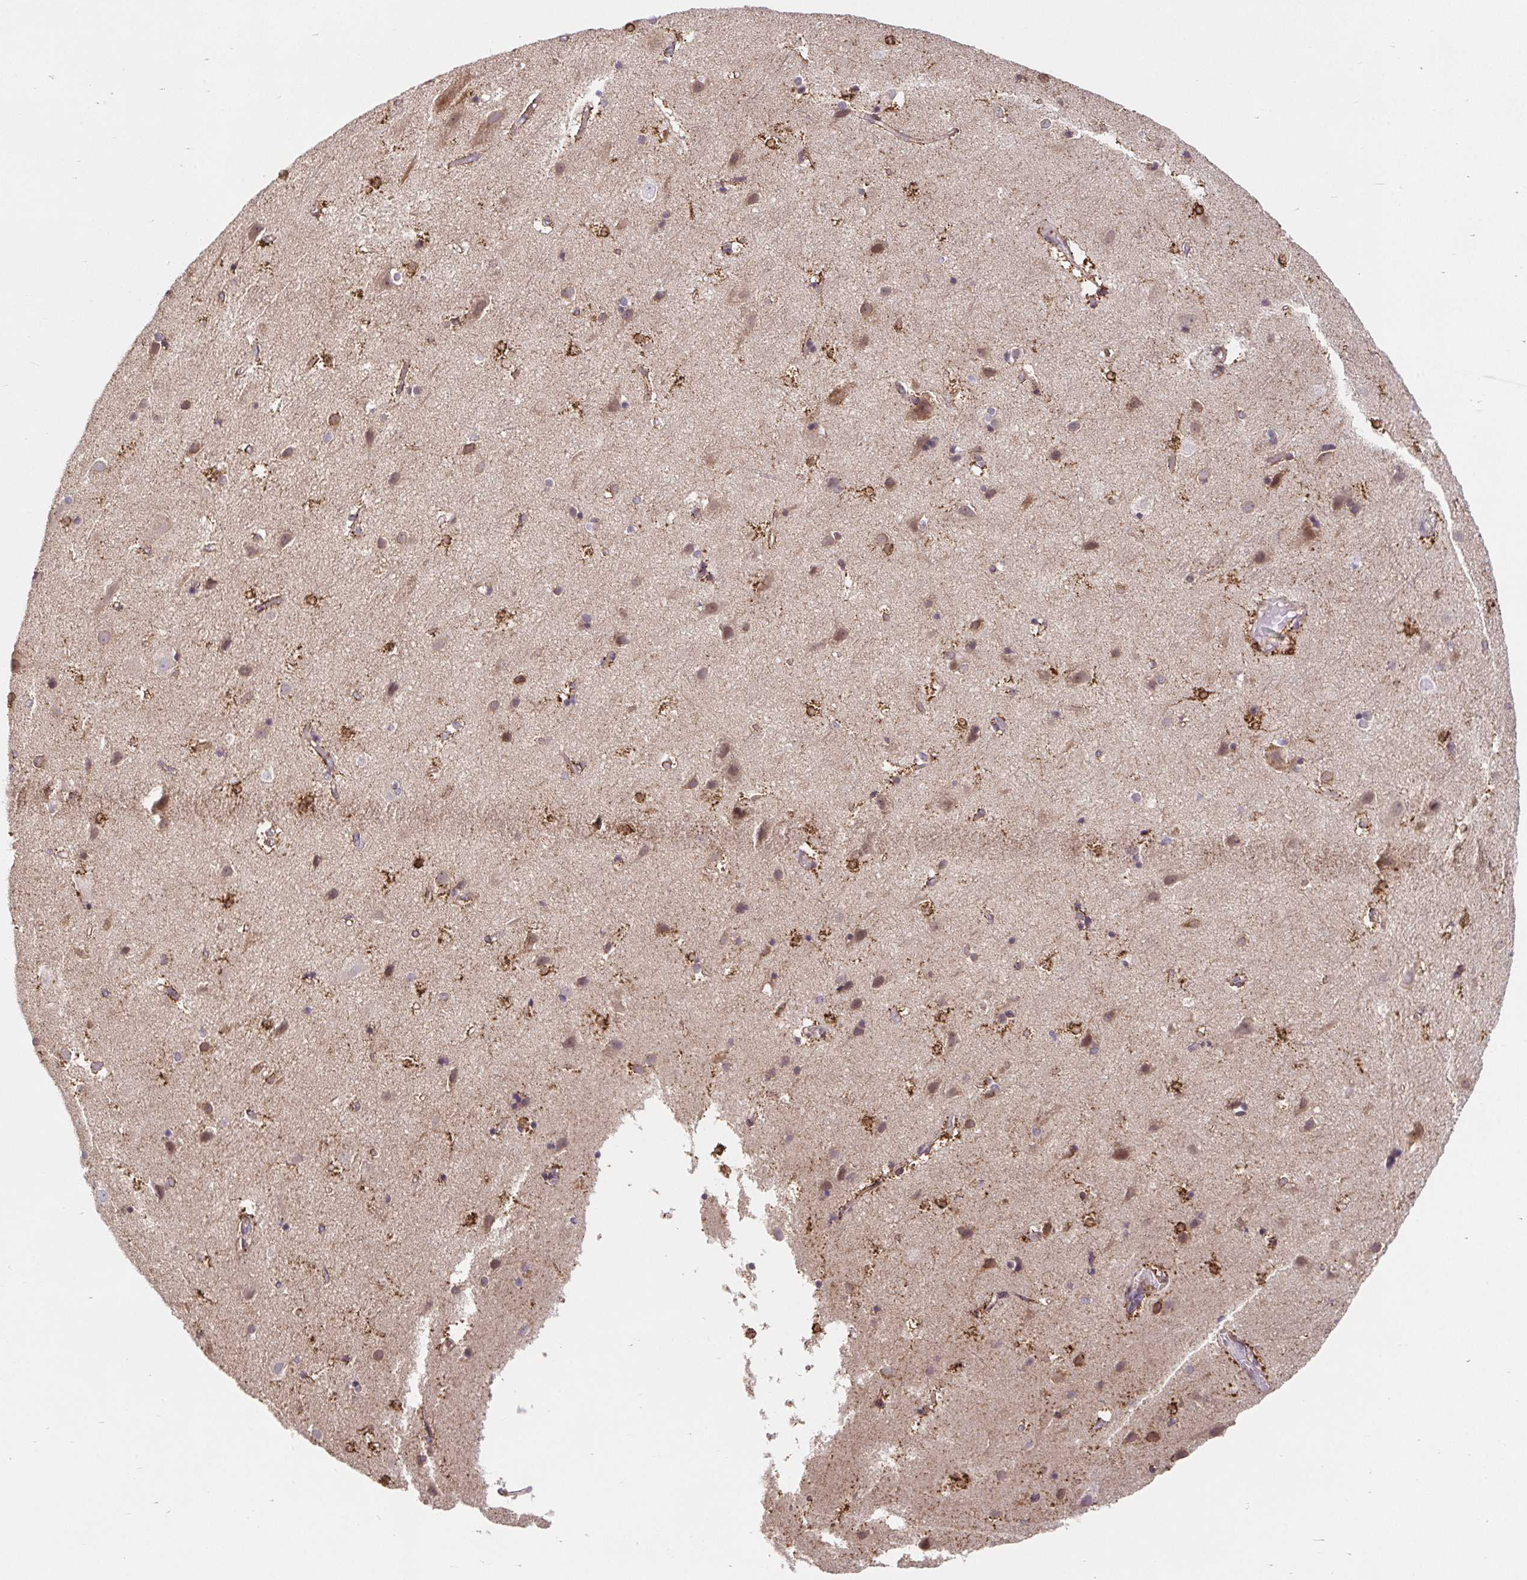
{"staining": {"intensity": "moderate", "quantity": ">75%", "location": "cytoplasmic/membranous"}, "tissue": "cerebral cortex", "cell_type": "Endothelial cells", "image_type": "normal", "snomed": [{"axis": "morphology", "description": "Normal tissue, NOS"}, {"axis": "topography", "description": "Cerebral cortex"}], "caption": "Cerebral cortex stained with DAB (3,3'-diaminobenzidine) IHC shows medium levels of moderate cytoplasmic/membranous expression in approximately >75% of endothelial cells. (Stains: DAB (3,3'-diaminobenzidine) in brown, nuclei in blue, Microscopy: brightfield microscopy at high magnification).", "gene": "LYPD5", "patient": {"sex": "female", "age": 52}}